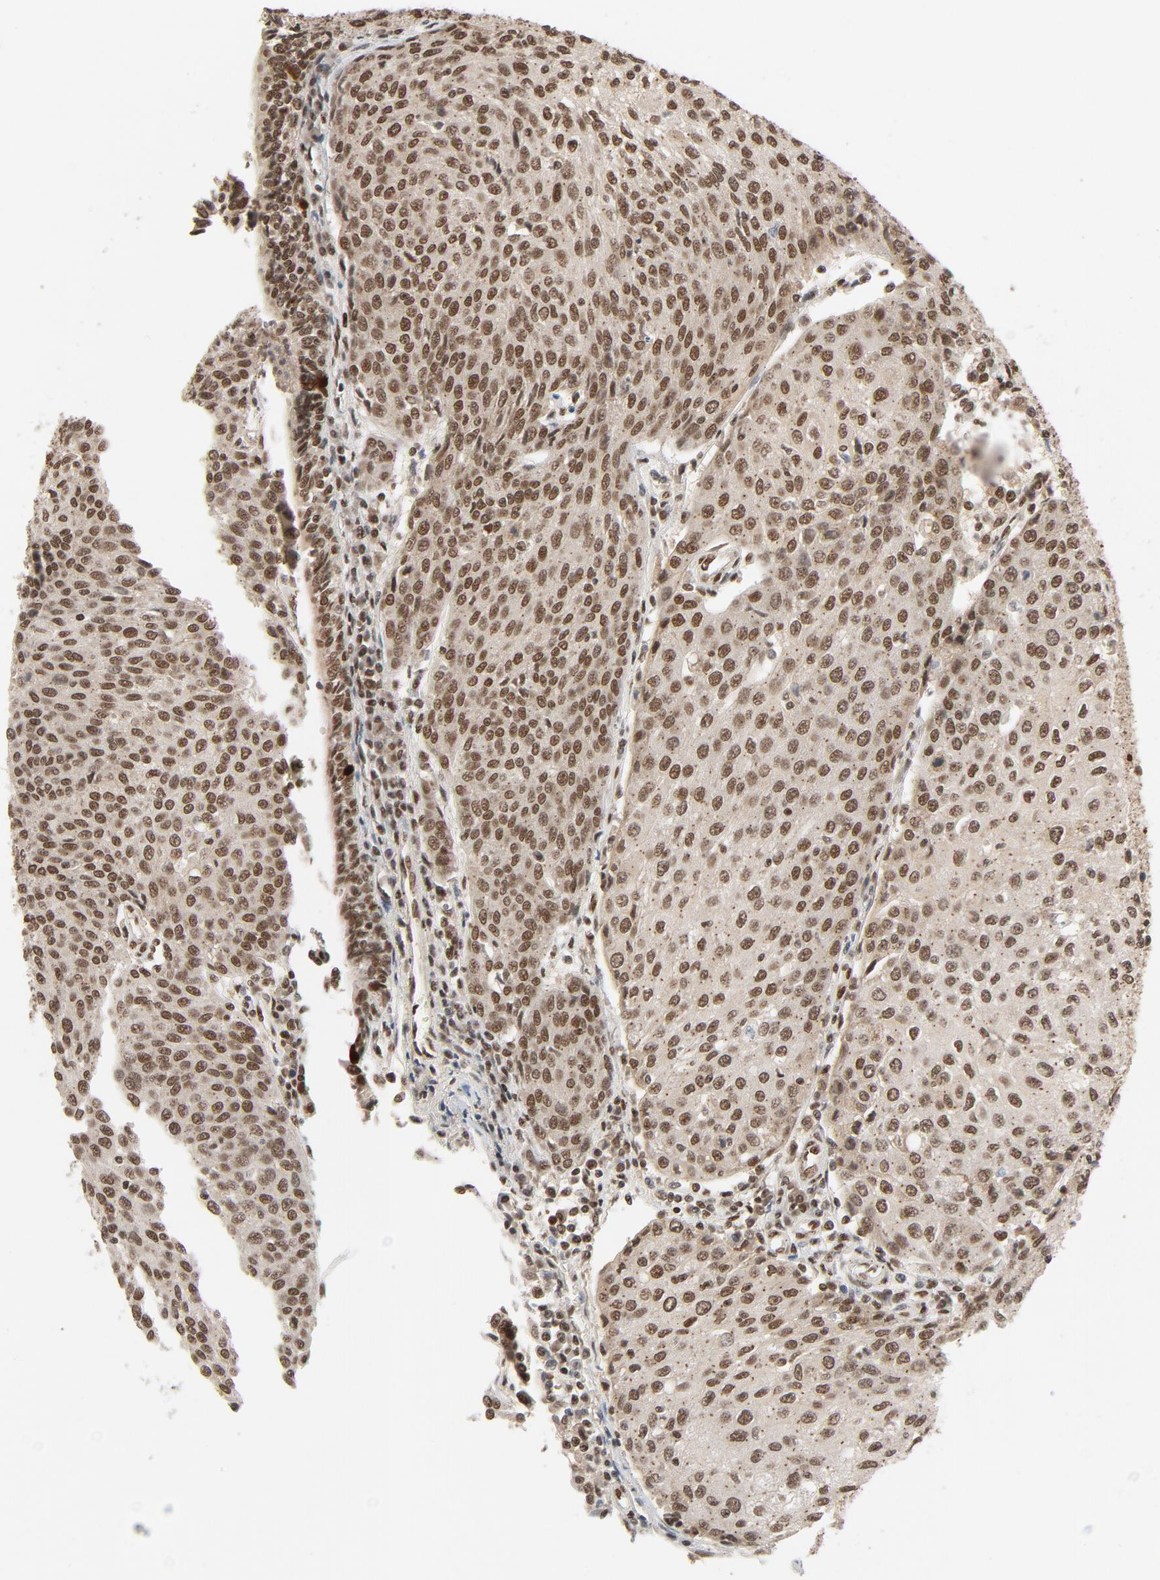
{"staining": {"intensity": "moderate", "quantity": ">75%", "location": "nuclear"}, "tissue": "urothelial cancer", "cell_type": "Tumor cells", "image_type": "cancer", "snomed": [{"axis": "morphology", "description": "Urothelial carcinoma, High grade"}, {"axis": "topography", "description": "Urinary bladder"}], "caption": "The image displays immunohistochemical staining of high-grade urothelial carcinoma. There is moderate nuclear staining is appreciated in approximately >75% of tumor cells. (DAB = brown stain, brightfield microscopy at high magnification).", "gene": "SMARCD1", "patient": {"sex": "female", "age": 85}}